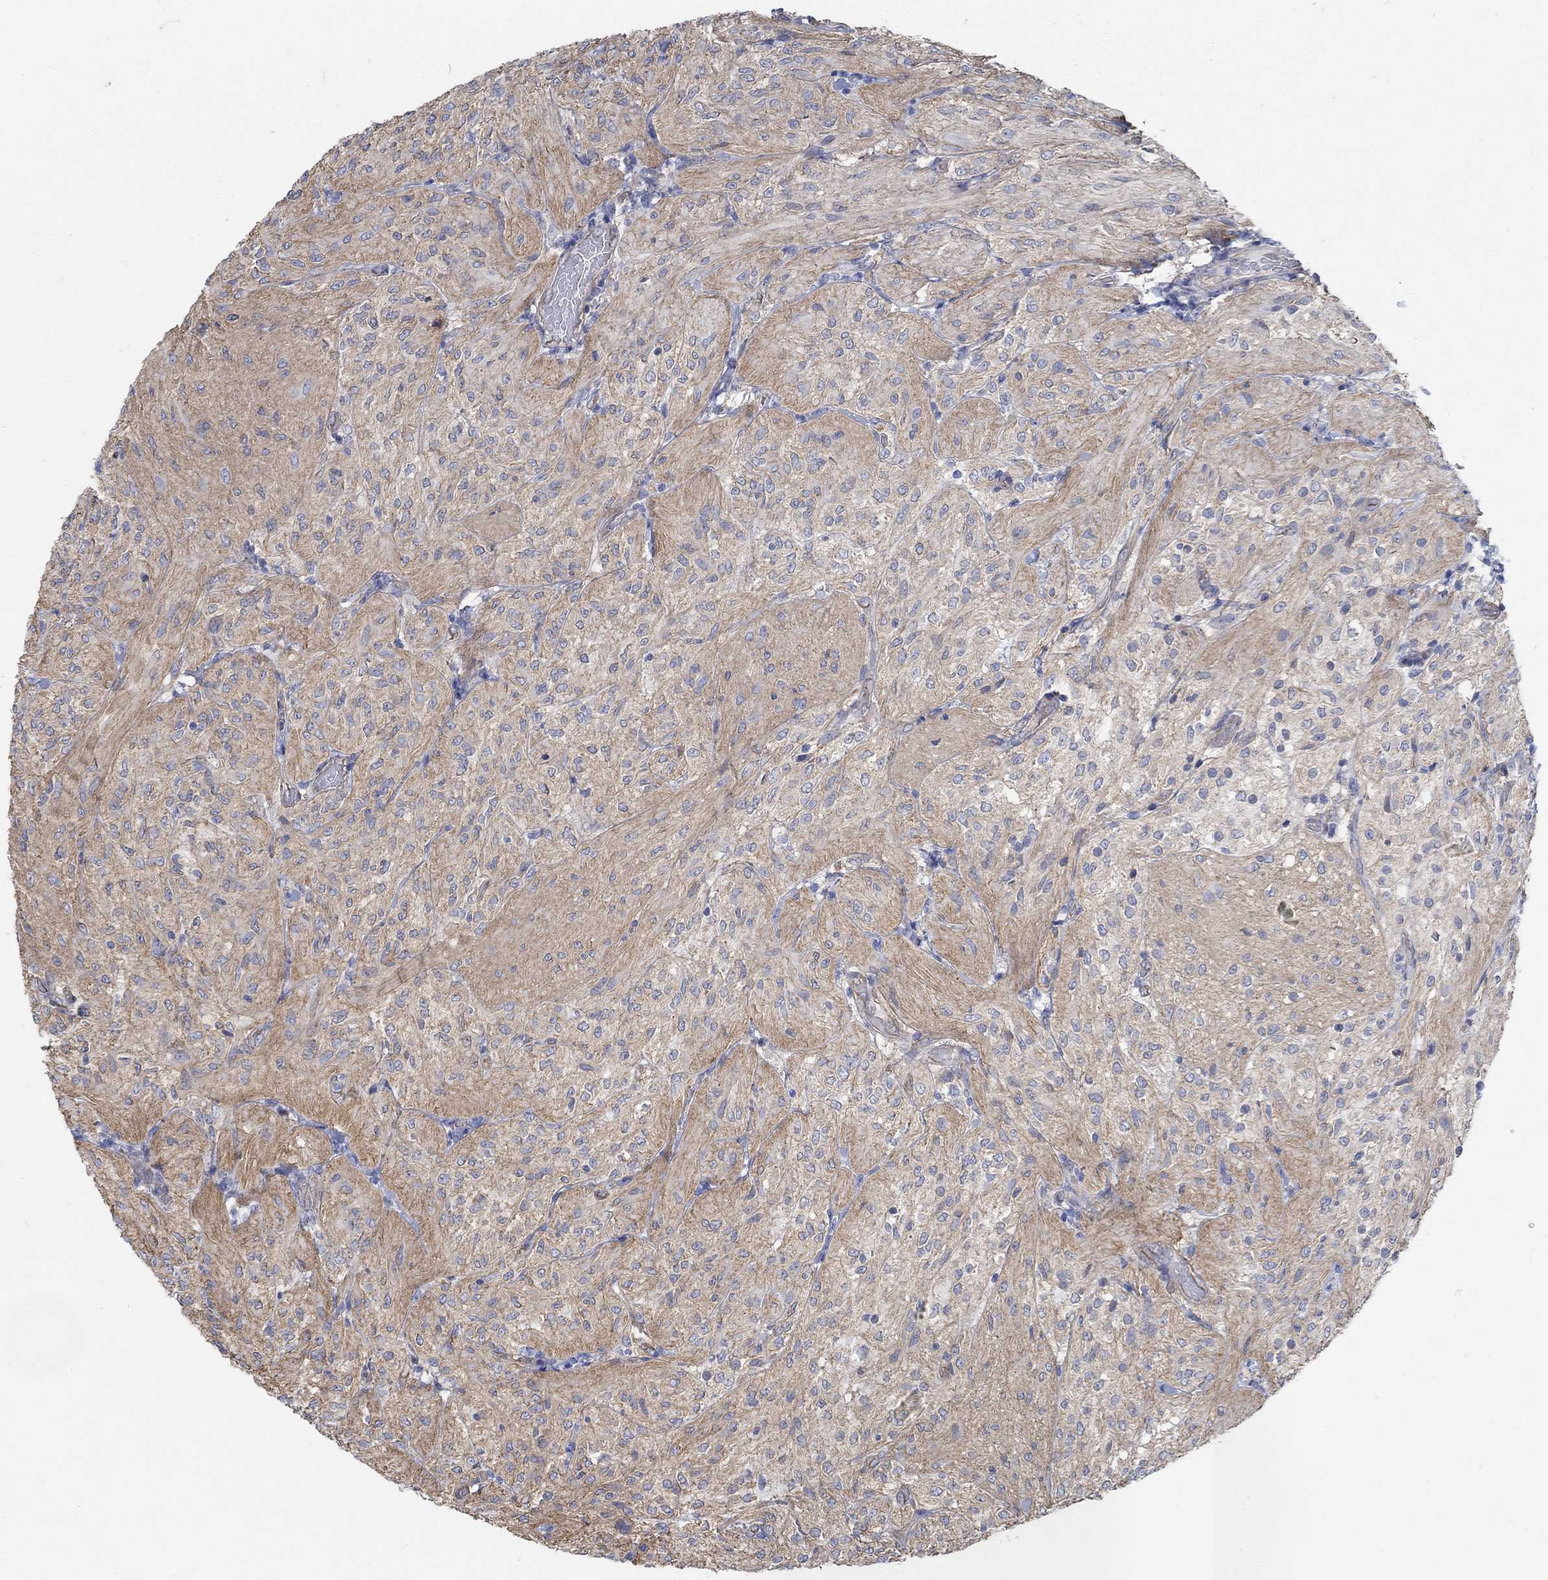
{"staining": {"intensity": "negative", "quantity": "none", "location": "none"}, "tissue": "glioma", "cell_type": "Tumor cells", "image_type": "cancer", "snomed": [{"axis": "morphology", "description": "Glioma, malignant, Low grade"}, {"axis": "topography", "description": "Brain"}], "caption": "Photomicrograph shows no protein positivity in tumor cells of glioma tissue. (DAB IHC with hematoxylin counter stain).", "gene": "TMEM198", "patient": {"sex": "male", "age": 3}}